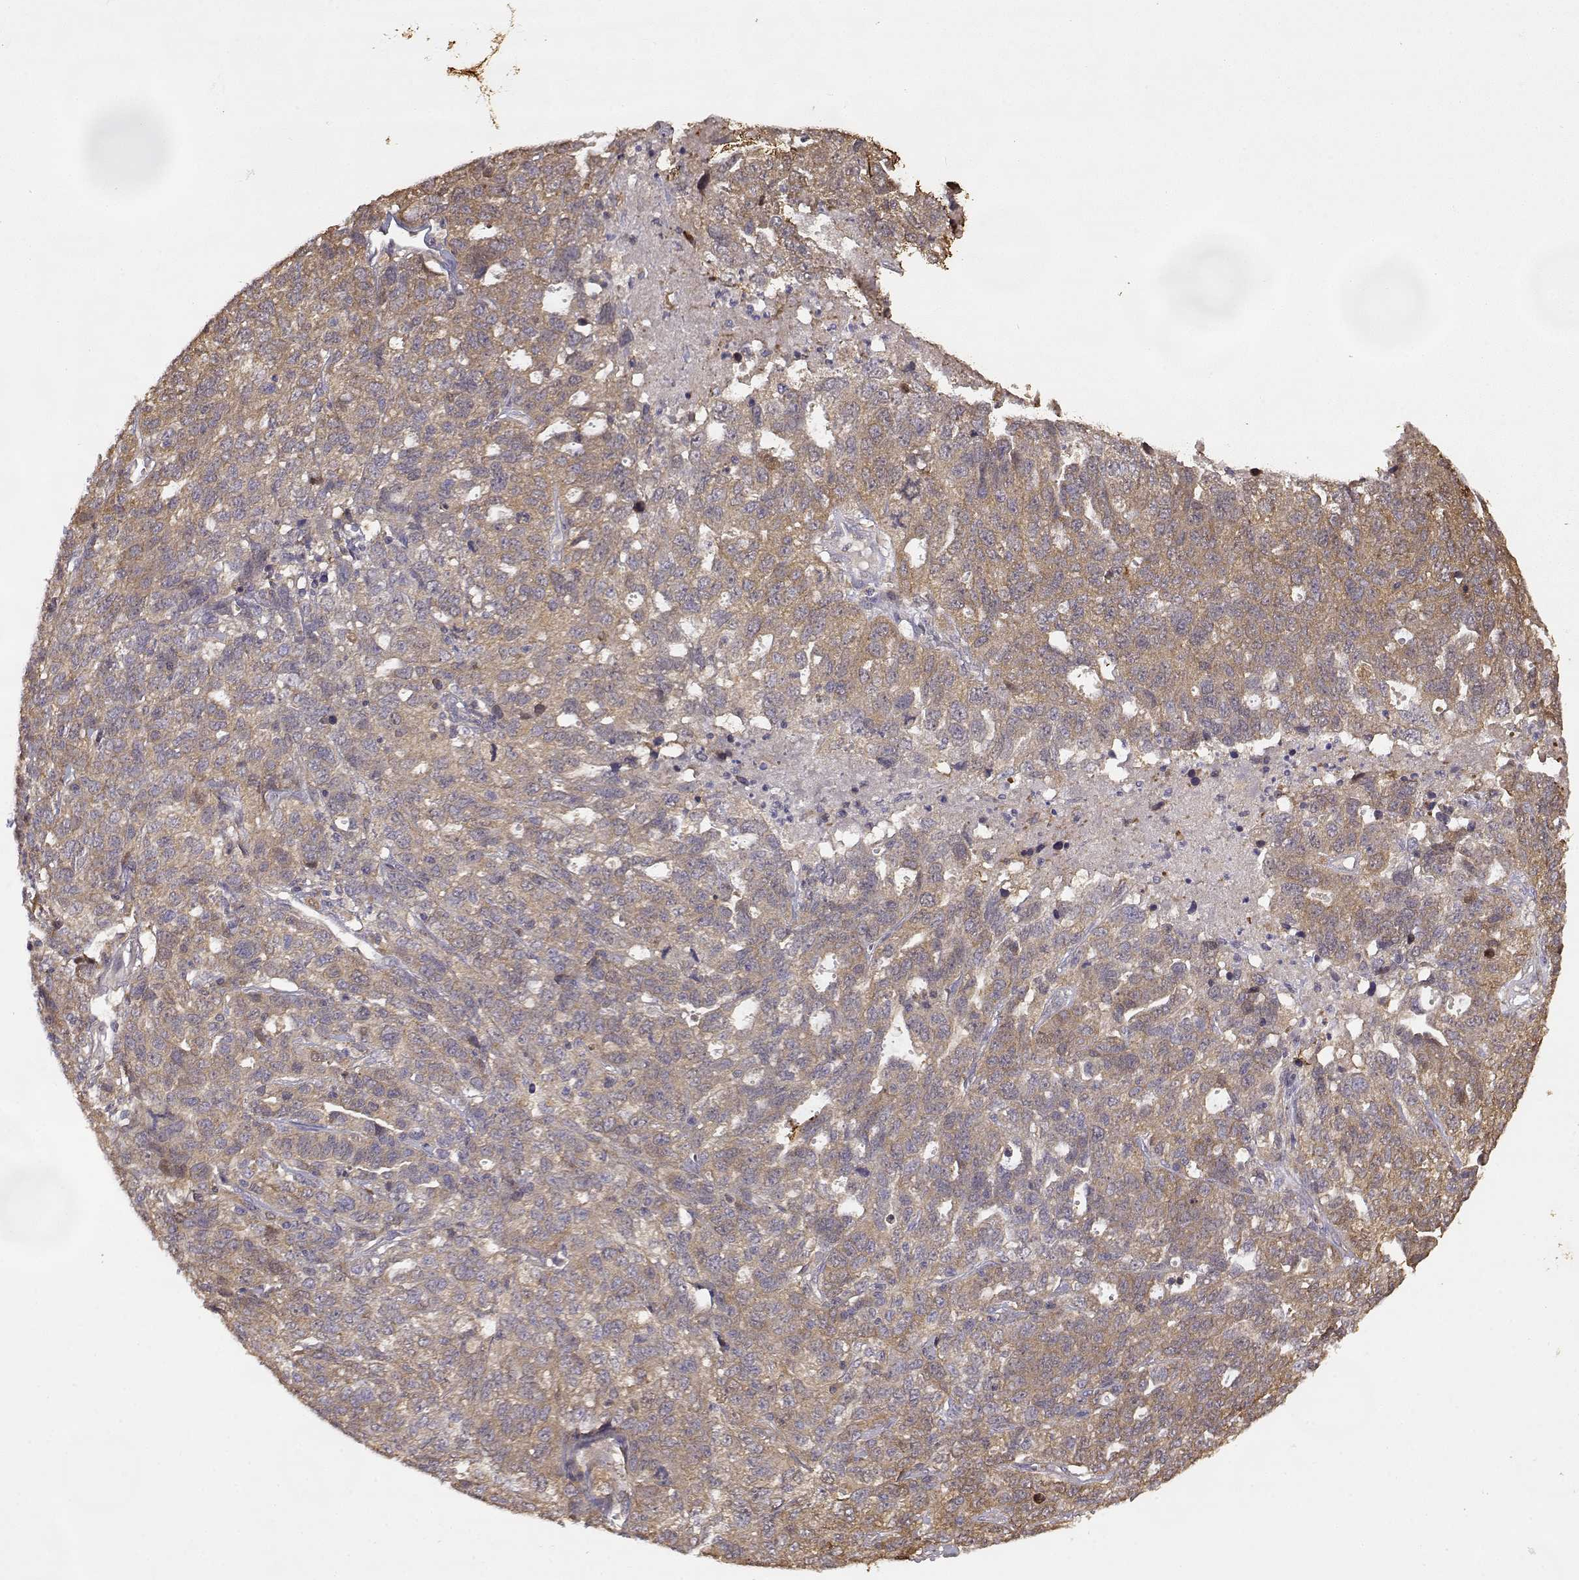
{"staining": {"intensity": "weak", "quantity": ">75%", "location": "cytoplasmic/membranous"}, "tissue": "ovarian cancer", "cell_type": "Tumor cells", "image_type": "cancer", "snomed": [{"axis": "morphology", "description": "Cystadenocarcinoma, serous, NOS"}, {"axis": "topography", "description": "Ovary"}], "caption": "This is an image of immunohistochemistry staining of ovarian cancer (serous cystadenocarcinoma), which shows weak expression in the cytoplasmic/membranous of tumor cells.", "gene": "CRIM1", "patient": {"sex": "female", "age": 71}}